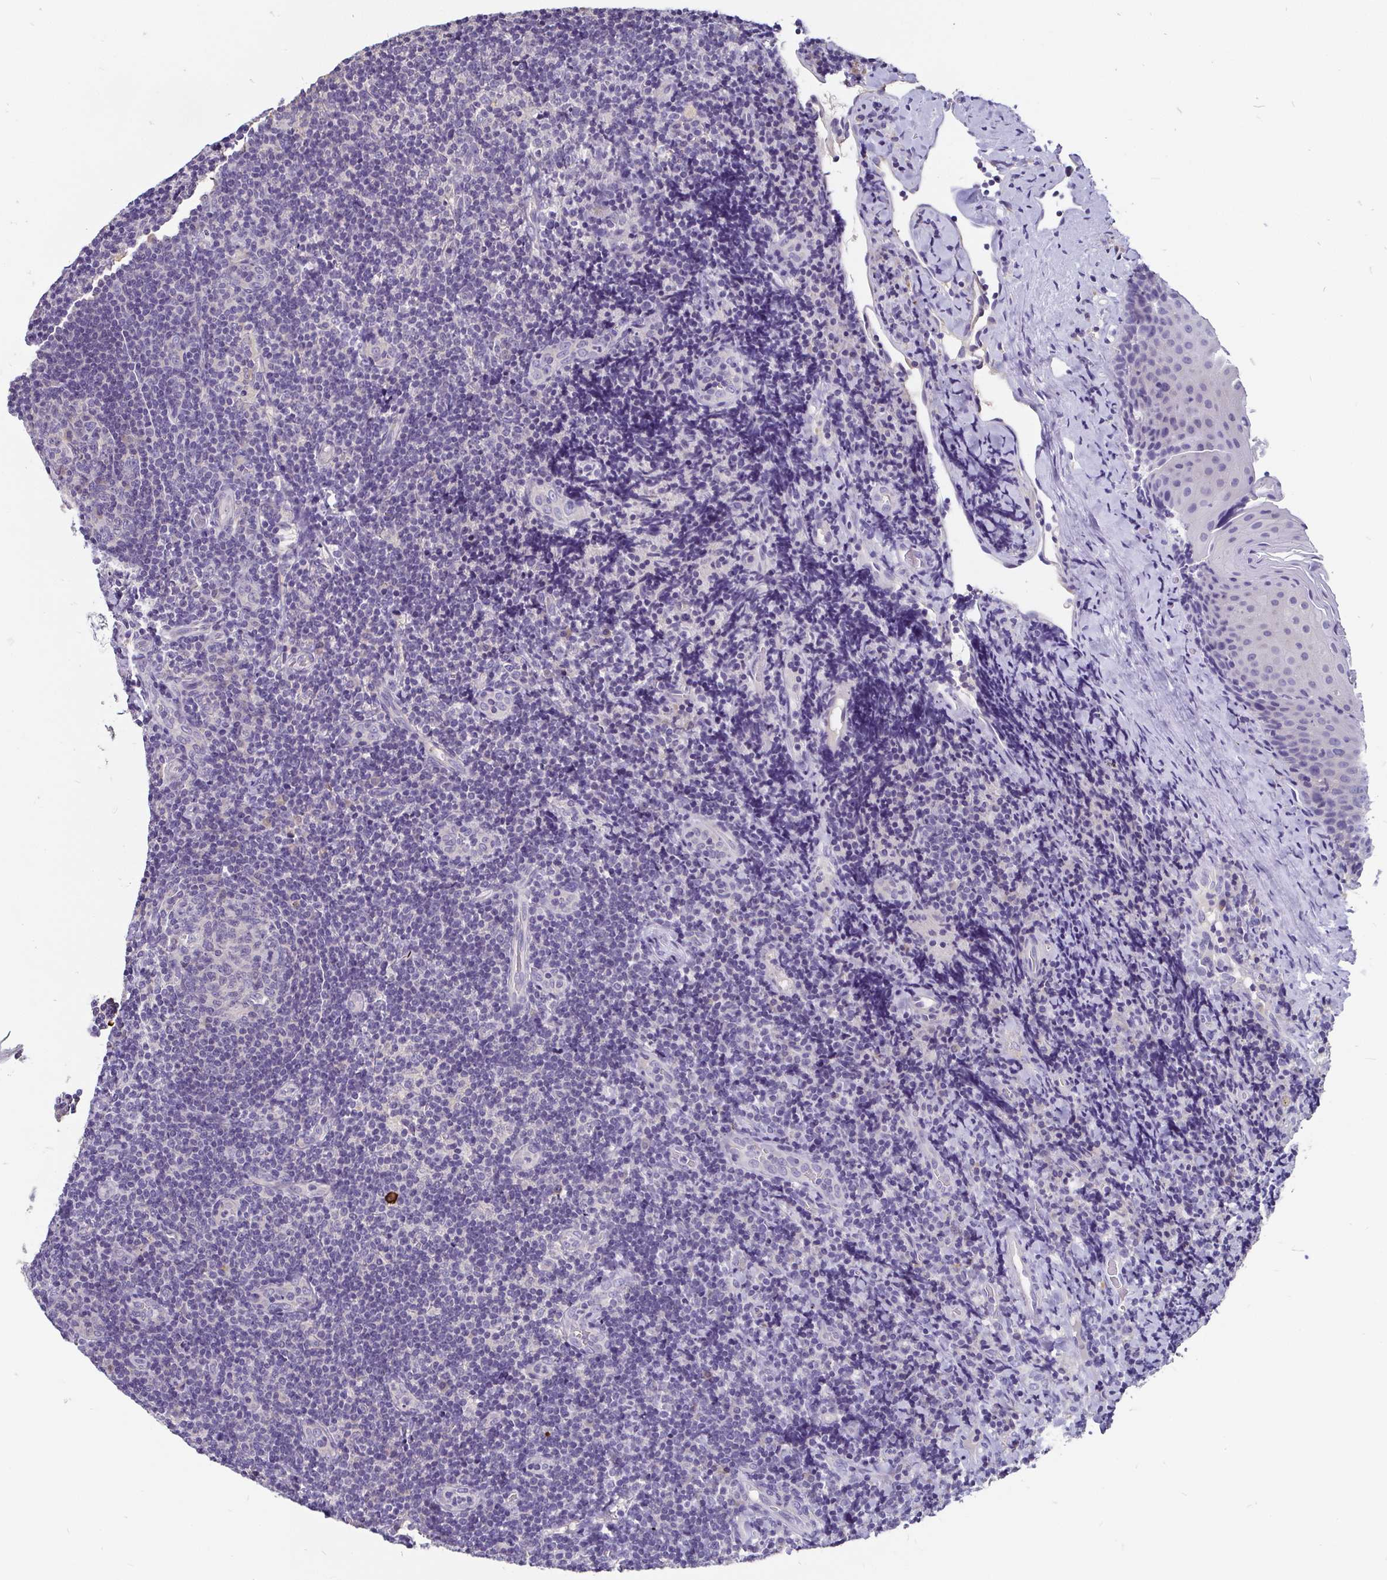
{"staining": {"intensity": "negative", "quantity": "none", "location": "none"}, "tissue": "tonsil", "cell_type": "Germinal center cells", "image_type": "normal", "snomed": [{"axis": "morphology", "description": "Normal tissue, NOS"}, {"axis": "topography", "description": "Tonsil"}], "caption": "An immunohistochemistry (IHC) histopathology image of normal tonsil is shown. There is no staining in germinal center cells of tonsil. (Stains: DAB (3,3'-diaminobenzidine) immunohistochemistry (IHC) with hematoxylin counter stain, Microscopy: brightfield microscopy at high magnification).", "gene": "ADAMTS6", "patient": {"sex": "male", "age": 17}}